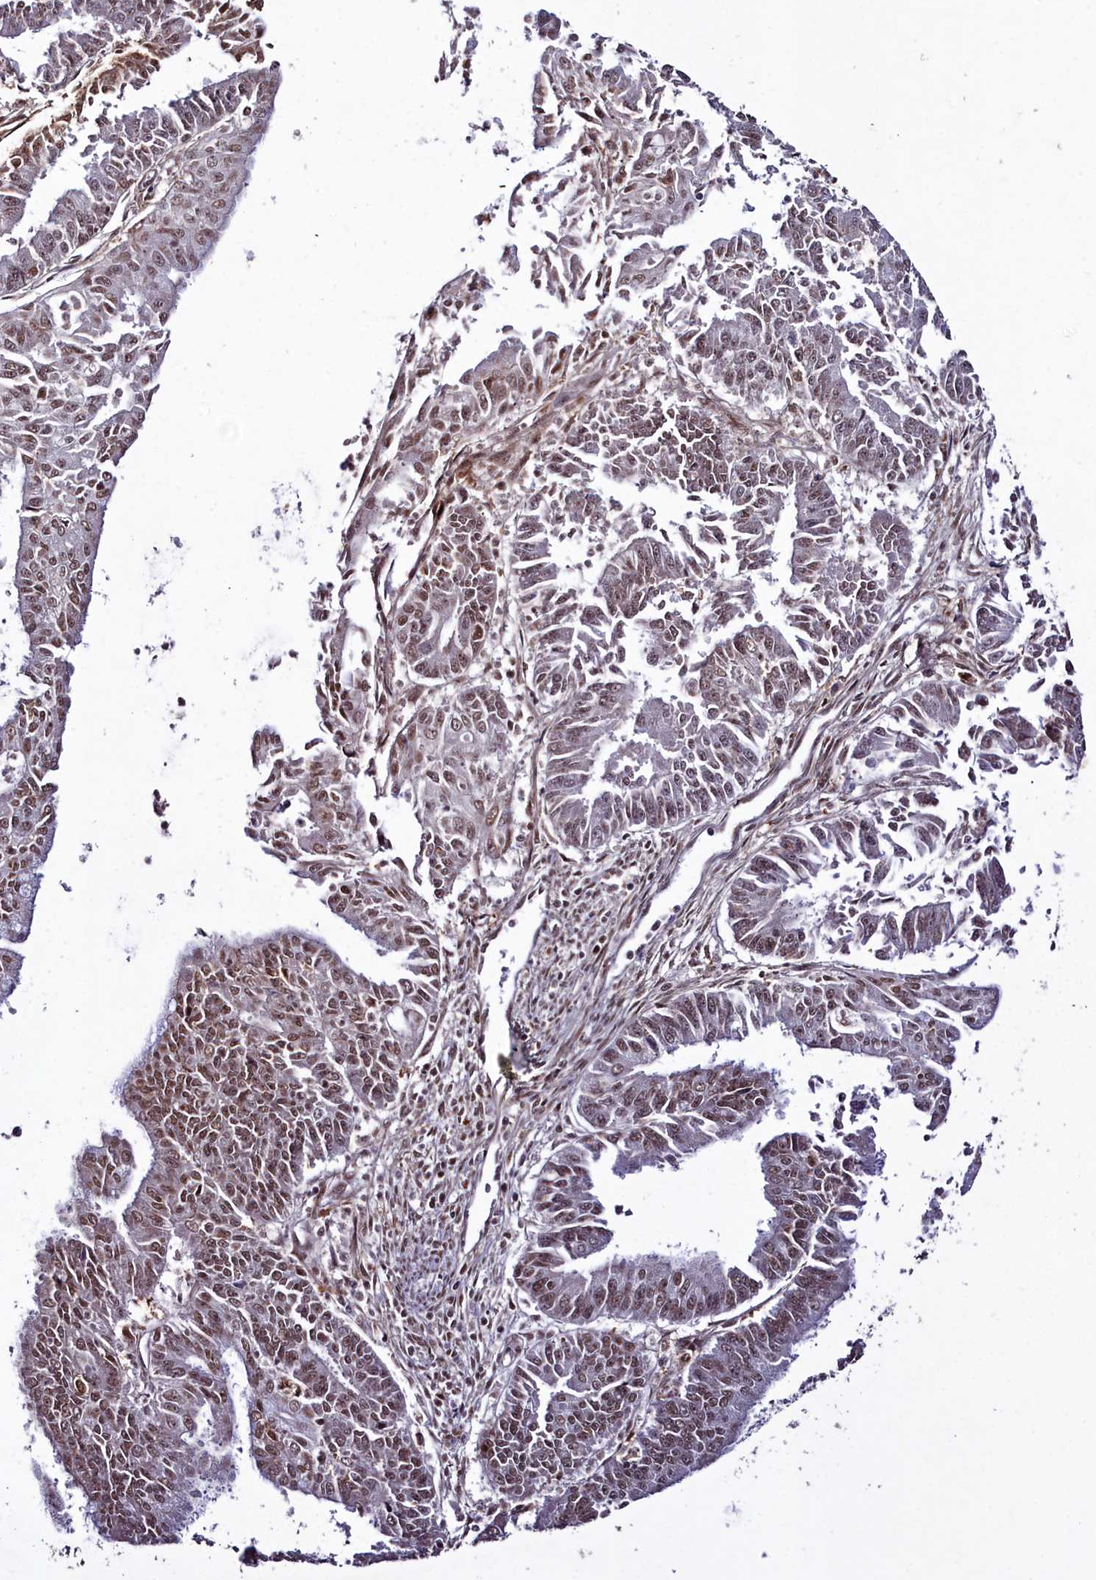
{"staining": {"intensity": "moderate", "quantity": ">75%", "location": "nuclear"}, "tissue": "endometrial cancer", "cell_type": "Tumor cells", "image_type": "cancer", "snomed": [{"axis": "morphology", "description": "Adenocarcinoma, NOS"}, {"axis": "topography", "description": "Endometrium"}], "caption": "A medium amount of moderate nuclear expression is present in about >75% of tumor cells in endometrial cancer tissue.", "gene": "CXXC1", "patient": {"sex": "female", "age": 73}}